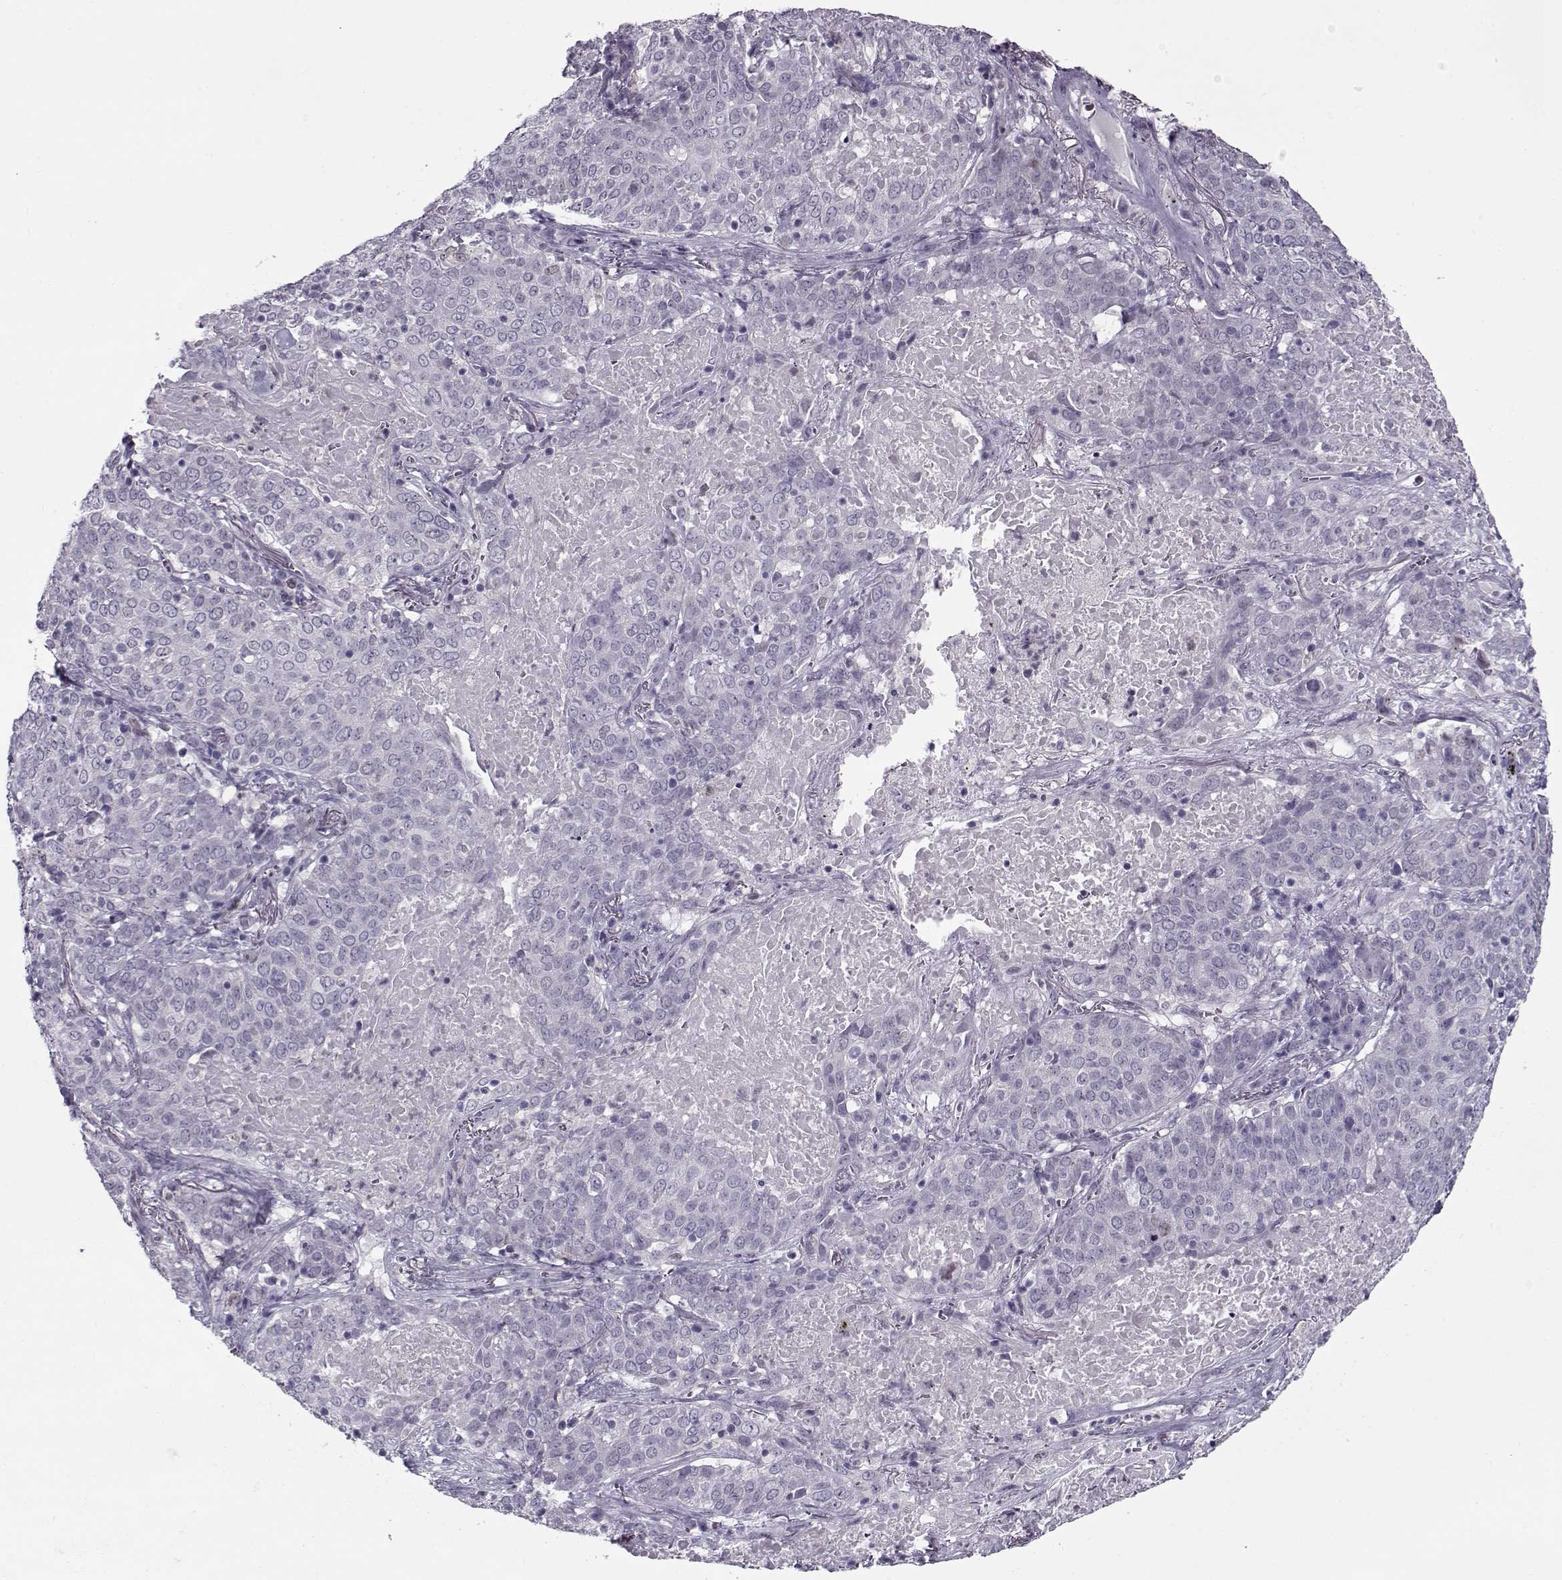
{"staining": {"intensity": "negative", "quantity": "none", "location": "none"}, "tissue": "lung cancer", "cell_type": "Tumor cells", "image_type": "cancer", "snomed": [{"axis": "morphology", "description": "Squamous cell carcinoma, NOS"}, {"axis": "topography", "description": "Lung"}], "caption": "Micrograph shows no protein staining in tumor cells of lung cancer tissue. (Brightfield microscopy of DAB (3,3'-diaminobenzidine) immunohistochemistry (IHC) at high magnification).", "gene": "CIBAR1", "patient": {"sex": "male", "age": 82}}